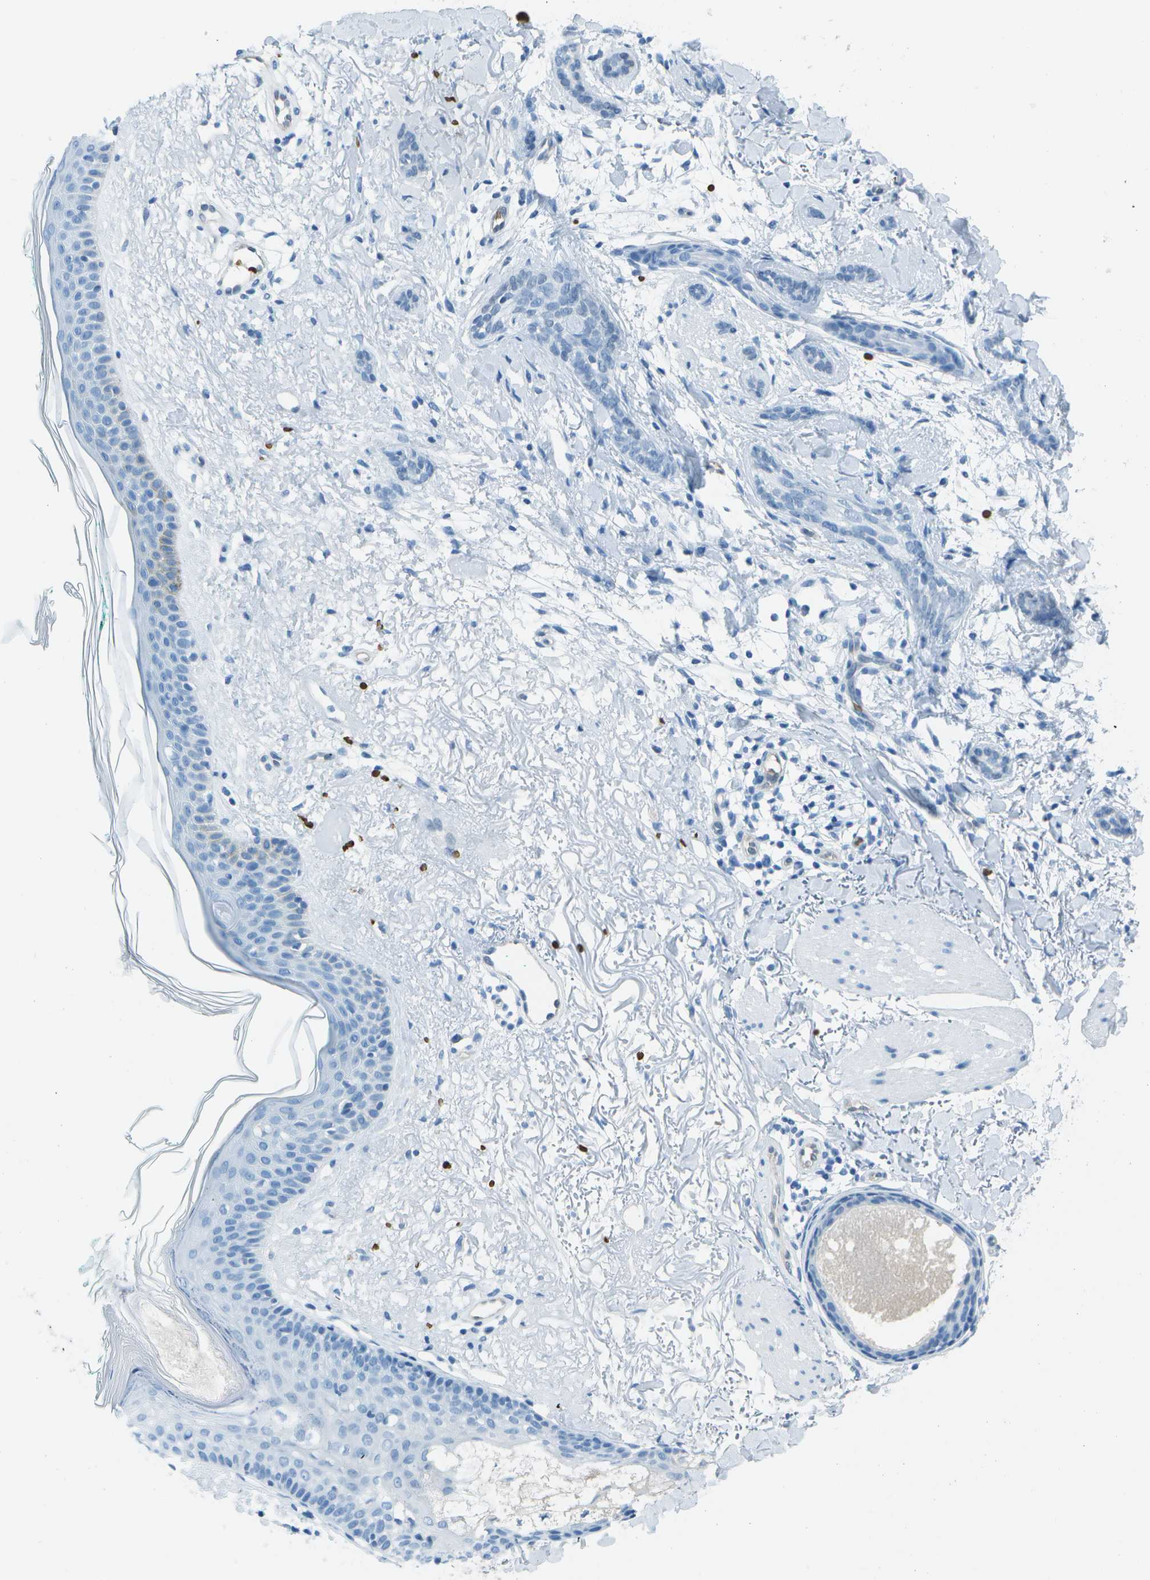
{"staining": {"intensity": "negative", "quantity": "none", "location": "none"}, "tissue": "skin cancer", "cell_type": "Tumor cells", "image_type": "cancer", "snomed": [{"axis": "morphology", "description": "Basal cell carcinoma"}, {"axis": "morphology", "description": "Adnexal tumor, benign"}, {"axis": "topography", "description": "Skin"}], "caption": "Tumor cells are negative for brown protein staining in skin cancer (benign adnexal tumor).", "gene": "ASL", "patient": {"sex": "female", "age": 42}}